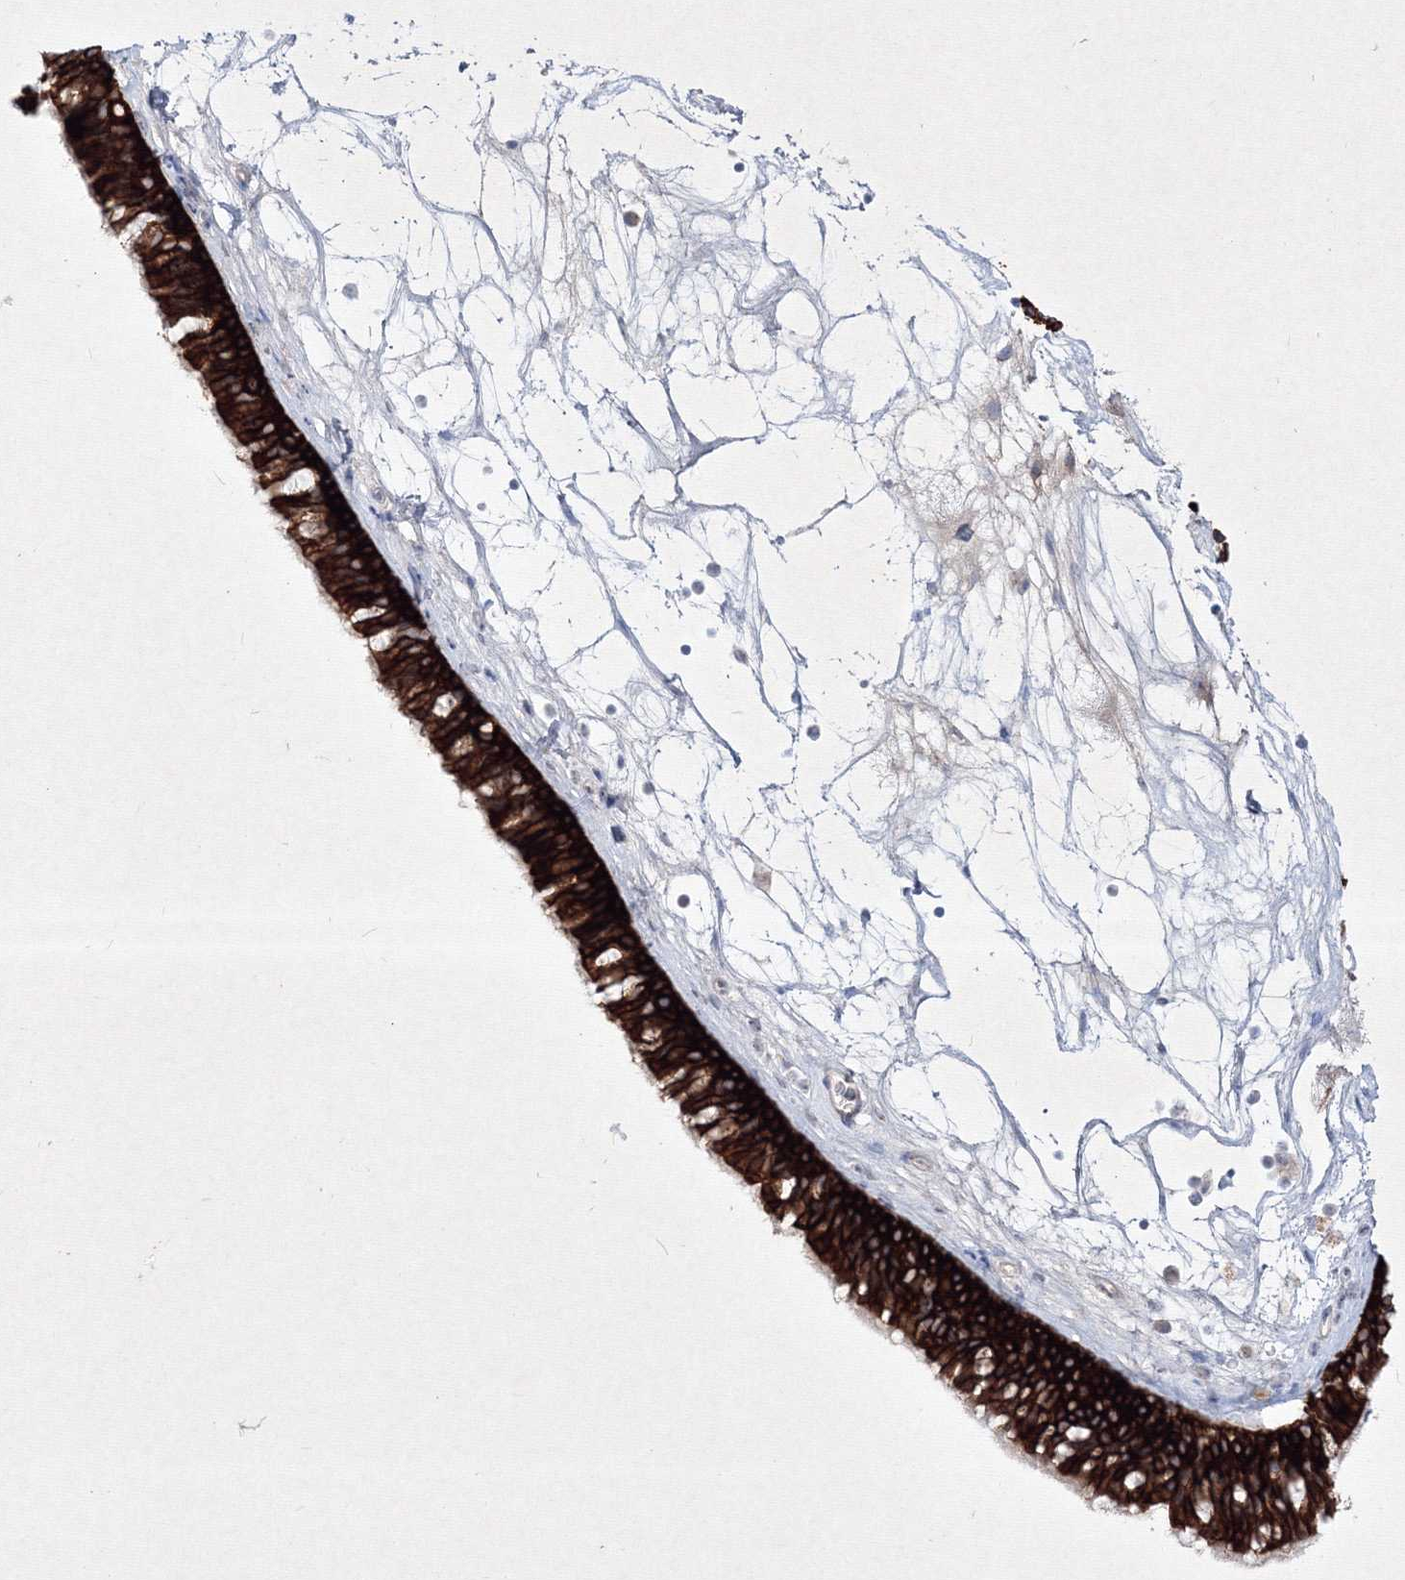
{"staining": {"intensity": "strong", "quantity": ">75%", "location": "cytoplasmic/membranous"}, "tissue": "nasopharynx", "cell_type": "Respiratory epithelial cells", "image_type": "normal", "snomed": [{"axis": "morphology", "description": "Normal tissue, NOS"}, {"axis": "topography", "description": "Nasopharynx"}], "caption": "The immunohistochemical stain highlights strong cytoplasmic/membranous expression in respiratory epithelial cells of benign nasopharynx.", "gene": "TMEM139", "patient": {"sex": "male", "age": 64}}